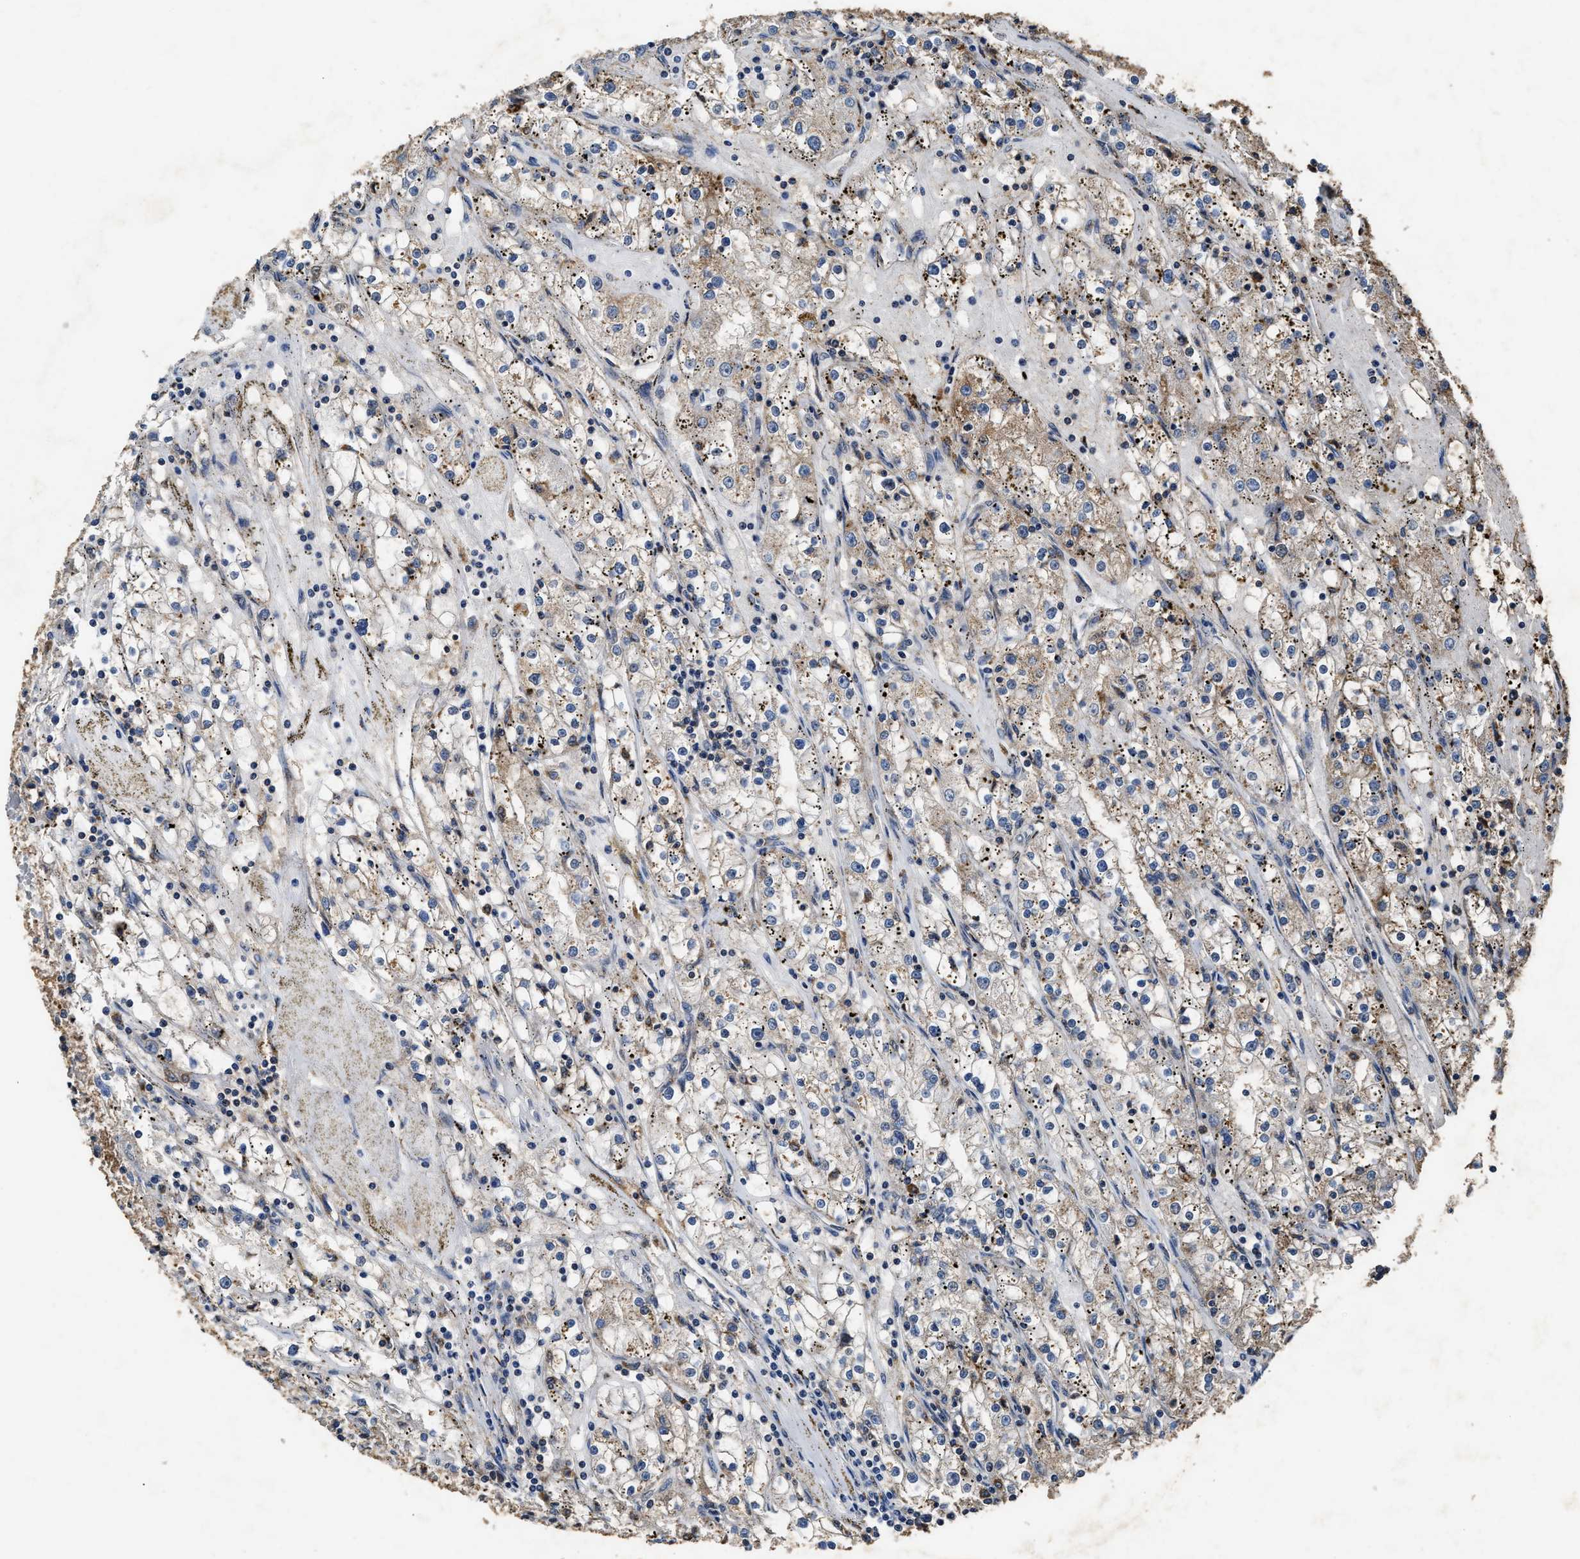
{"staining": {"intensity": "weak", "quantity": "<25%", "location": "cytoplasmic/membranous"}, "tissue": "renal cancer", "cell_type": "Tumor cells", "image_type": "cancer", "snomed": [{"axis": "morphology", "description": "Adenocarcinoma, NOS"}, {"axis": "topography", "description": "Kidney"}], "caption": "Renal cancer (adenocarcinoma) stained for a protein using immunohistochemistry (IHC) demonstrates no positivity tumor cells.", "gene": "ACOX1", "patient": {"sex": "male", "age": 56}}